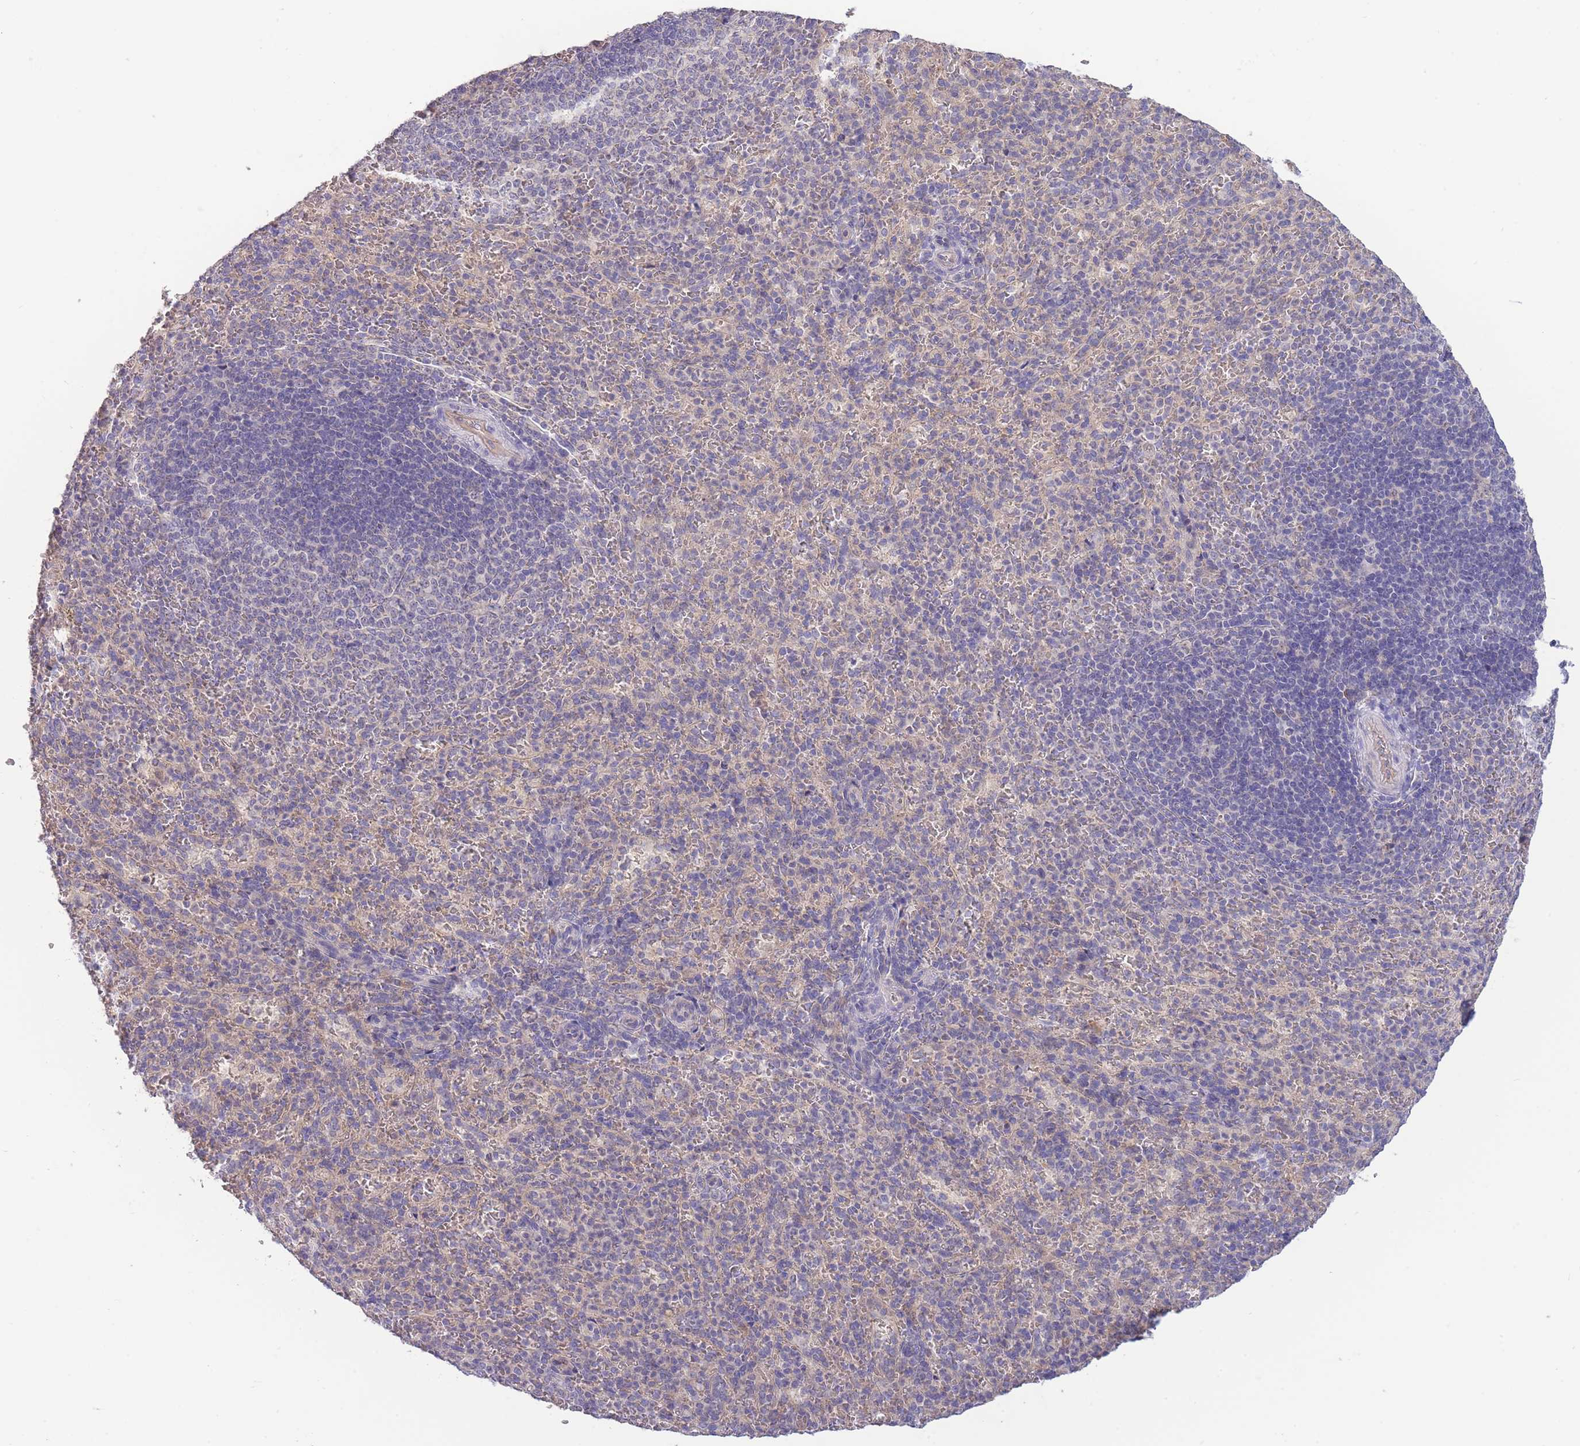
{"staining": {"intensity": "negative", "quantity": "none", "location": "none"}, "tissue": "spleen", "cell_type": "Cells in red pulp", "image_type": "normal", "snomed": [{"axis": "morphology", "description": "Normal tissue, NOS"}, {"axis": "topography", "description": "Spleen"}], "caption": "There is no significant staining in cells in red pulp of spleen.", "gene": "NDUFAF5", "patient": {"sex": "female", "age": 21}}